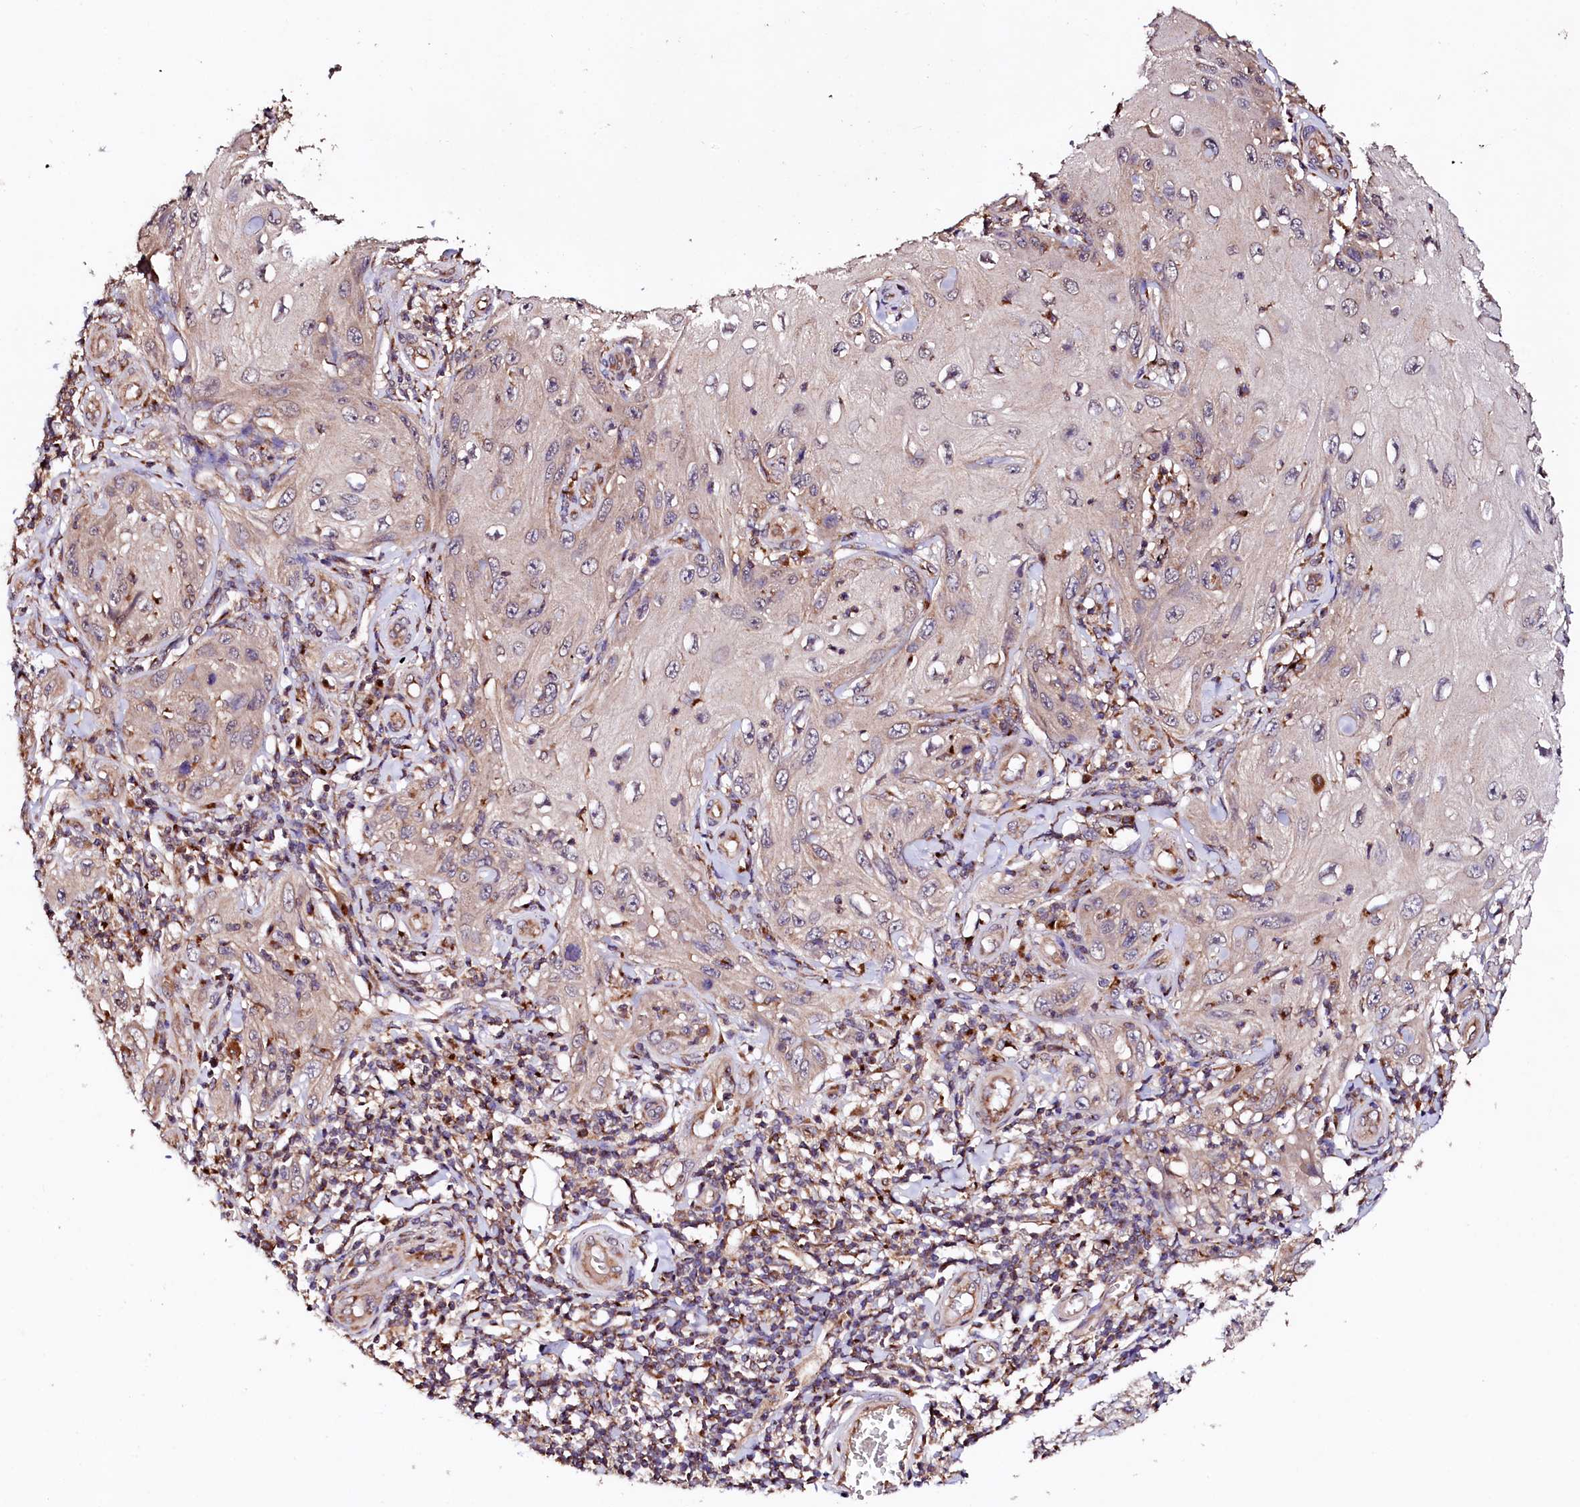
{"staining": {"intensity": "weak", "quantity": "25%-75%", "location": "cytoplasmic/membranous"}, "tissue": "skin cancer", "cell_type": "Tumor cells", "image_type": "cancer", "snomed": [{"axis": "morphology", "description": "Squamous cell carcinoma, NOS"}, {"axis": "topography", "description": "Skin"}], "caption": "Human skin cancer stained with a brown dye exhibits weak cytoplasmic/membranous positive positivity in about 25%-75% of tumor cells.", "gene": "ST3GAL1", "patient": {"sex": "female", "age": 73}}